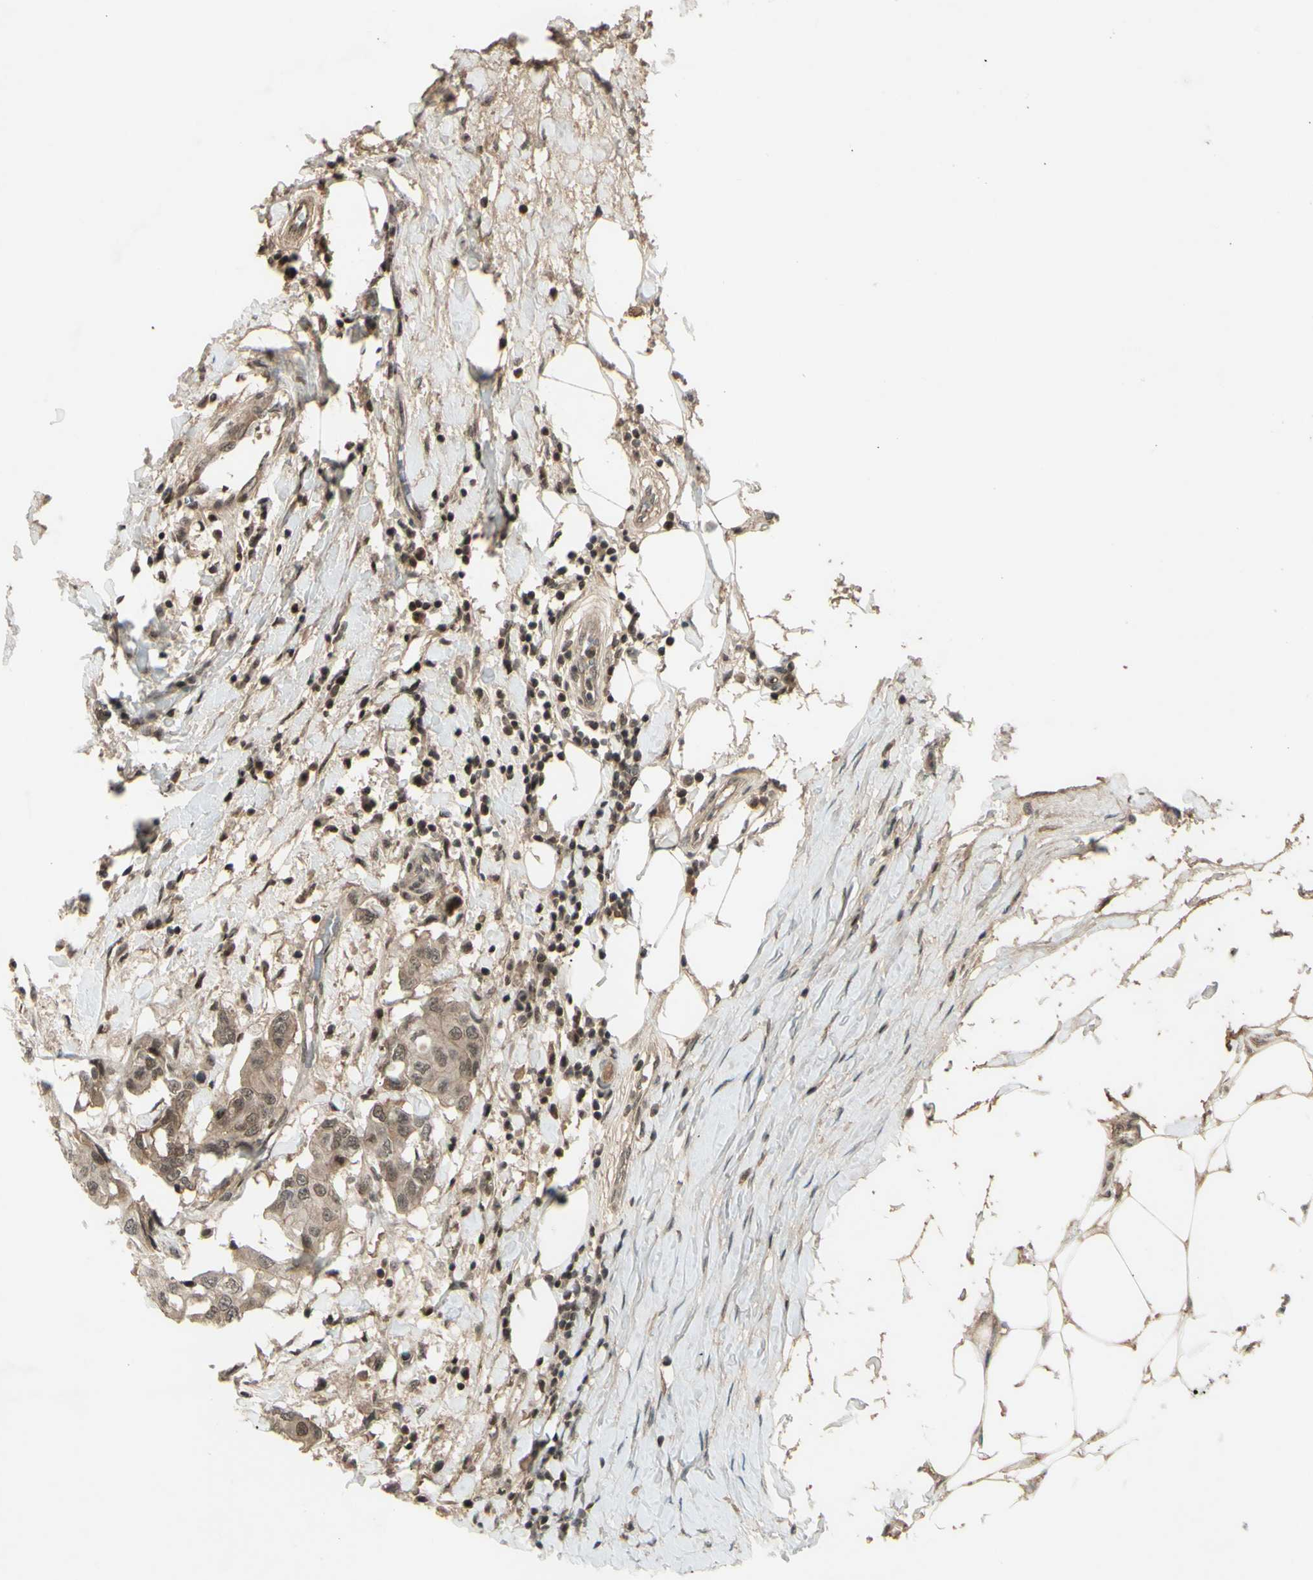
{"staining": {"intensity": "weak", "quantity": ">75%", "location": "nuclear"}, "tissue": "breast cancer", "cell_type": "Tumor cells", "image_type": "cancer", "snomed": [{"axis": "morphology", "description": "Duct carcinoma"}, {"axis": "topography", "description": "Breast"}], "caption": "A high-resolution image shows immunohistochemistry staining of breast infiltrating ductal carcinoma, which displays weak nuclear positivity in approximately >75% of tumor cells. The staining is performed using DAB (3,3'-diaminobenzidine) brown chromogen to label protein expression. The nuclei are counter-stained blue using hematoxylin.", "gene": "SNW1", "patient": {"sex": "female", "age": 27}}